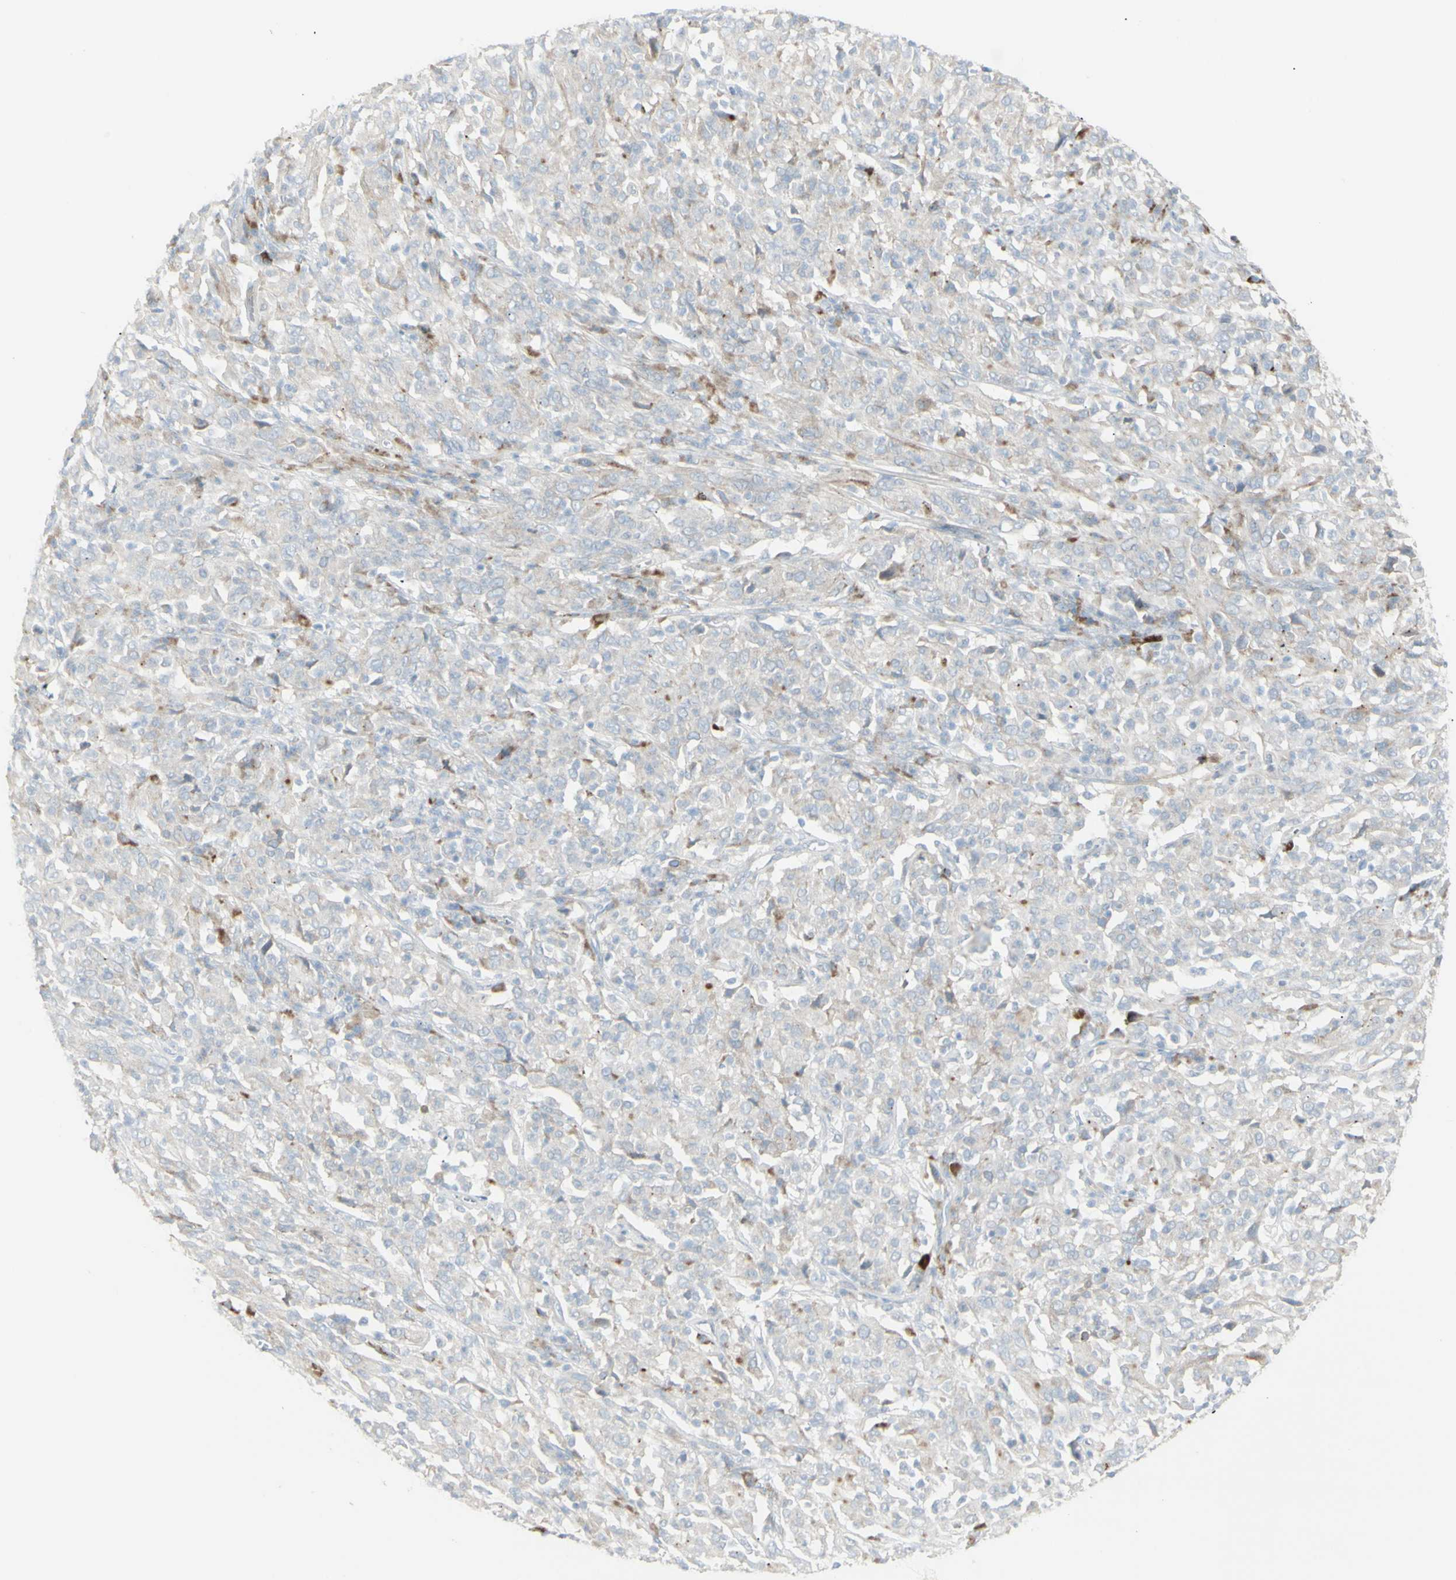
{"staining": {"intensity": "negative", "quantity": "none", "location": "none"}, "tissue": "cervical cancer", "cell_type": "Tumor cells", "image_type": "cancer", "snomed": [{"axis": "morphology", "description": "Squamous cell carcinoma, NOS"}, {"axis": "topography", "description": "Cervix"}], "caption": "Human cervical cancer stained for a protein using immunohistochemistry (IHC) exhibits no expression in tumor cells.", "gene": "NDST4", "patient": {"sex": "female", "age": 46}}